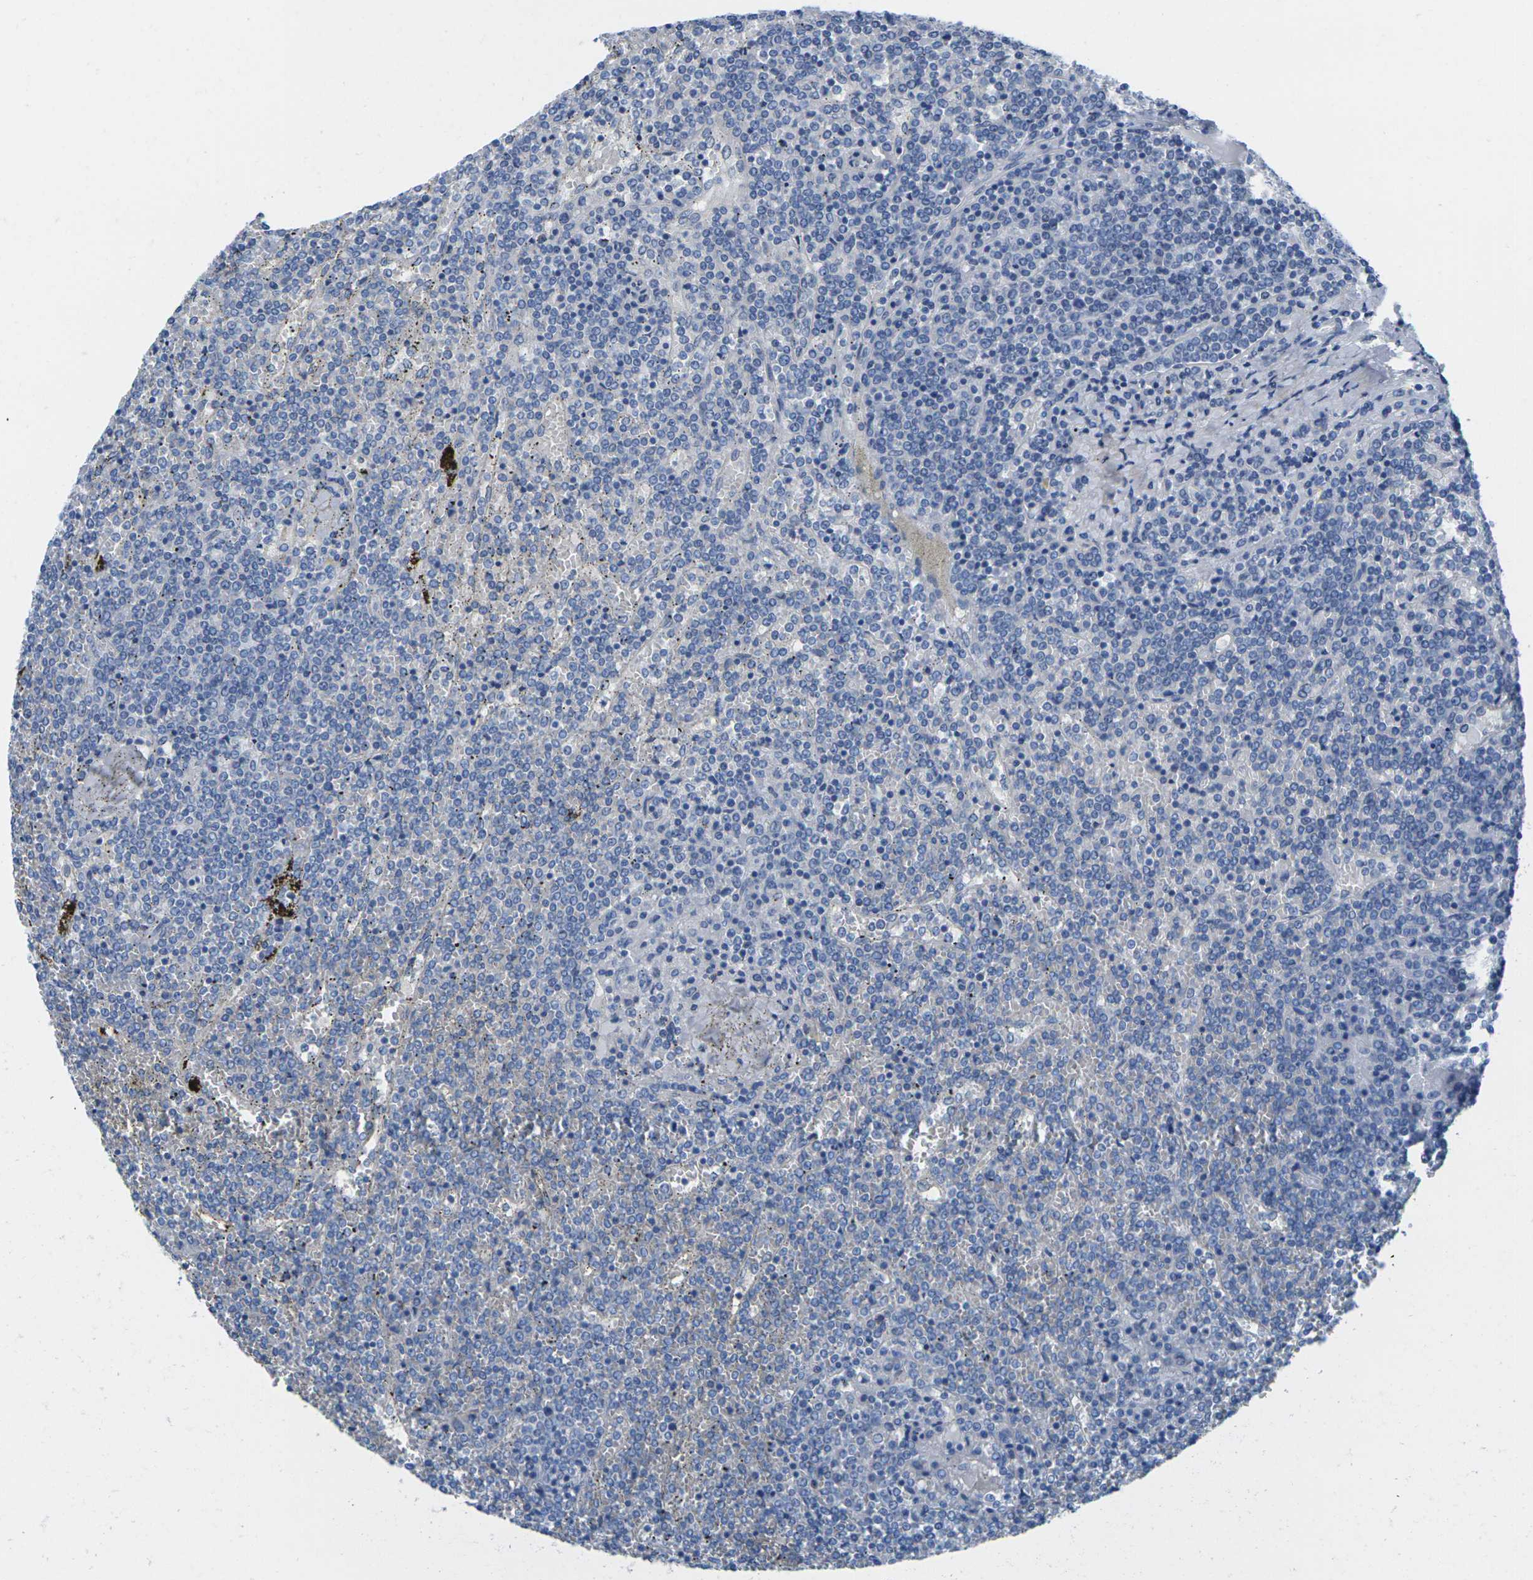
{"staining": {"intensity": "negative", "quantity": "none", "location": "none"}, "tissue": "lymphoma", "cell_type": "Tumor cells", "image_type": "cancer", "snomed": [{"axis": "morphology", "description": "Malignant lymphoma, non-Hodgkin's type, Low grade"}, {"axis": "topography", "description": "Spleen"}], "caption": "There is no significant expression in tumor cells of lymphoma.", "gene": "CNN1", "patient": {"sex": "female", "age": 19}}